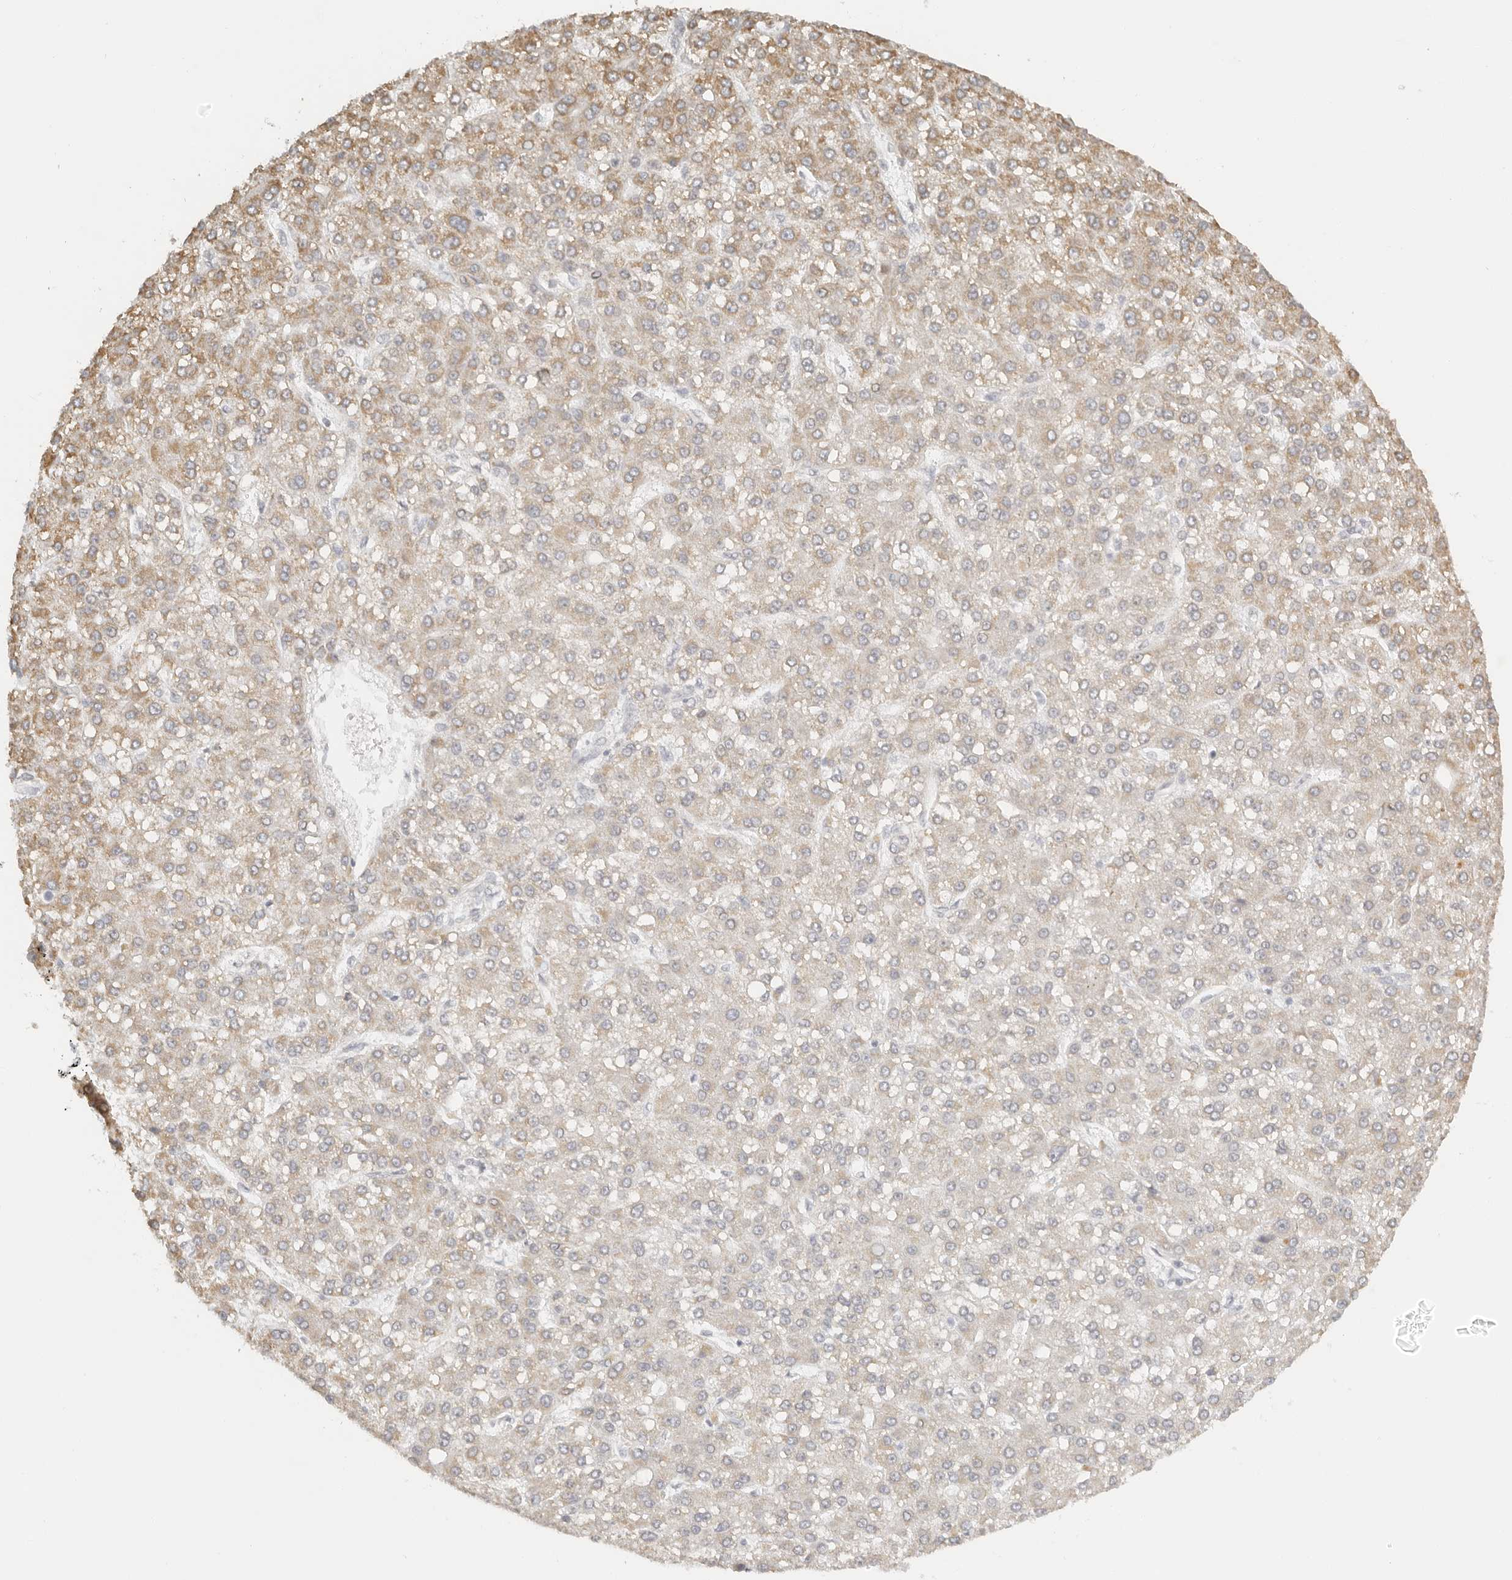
{"staining": {"intensity": "moderate", "quantity": "25%-75%", "location": "cytoplasmic/membranous"}, "tissue": "liver cancer", "cell_type": "Tumor cells", "image_type": "cancer", "snomed": [{"axis": "morphology", "description": "Carcinoma, Hepatocellular, NOS"}, {"axis": "topography", "description": "Liver"}], "caption": "Brown immunohistochemical staining in human hepatocellular carcinoma (liver) shows moderate cytoplasmic/membranous expression in about 25%-75% of tumor cells.", "gene": "KDF1", "patient": {"sex": "male", "age": 67}}